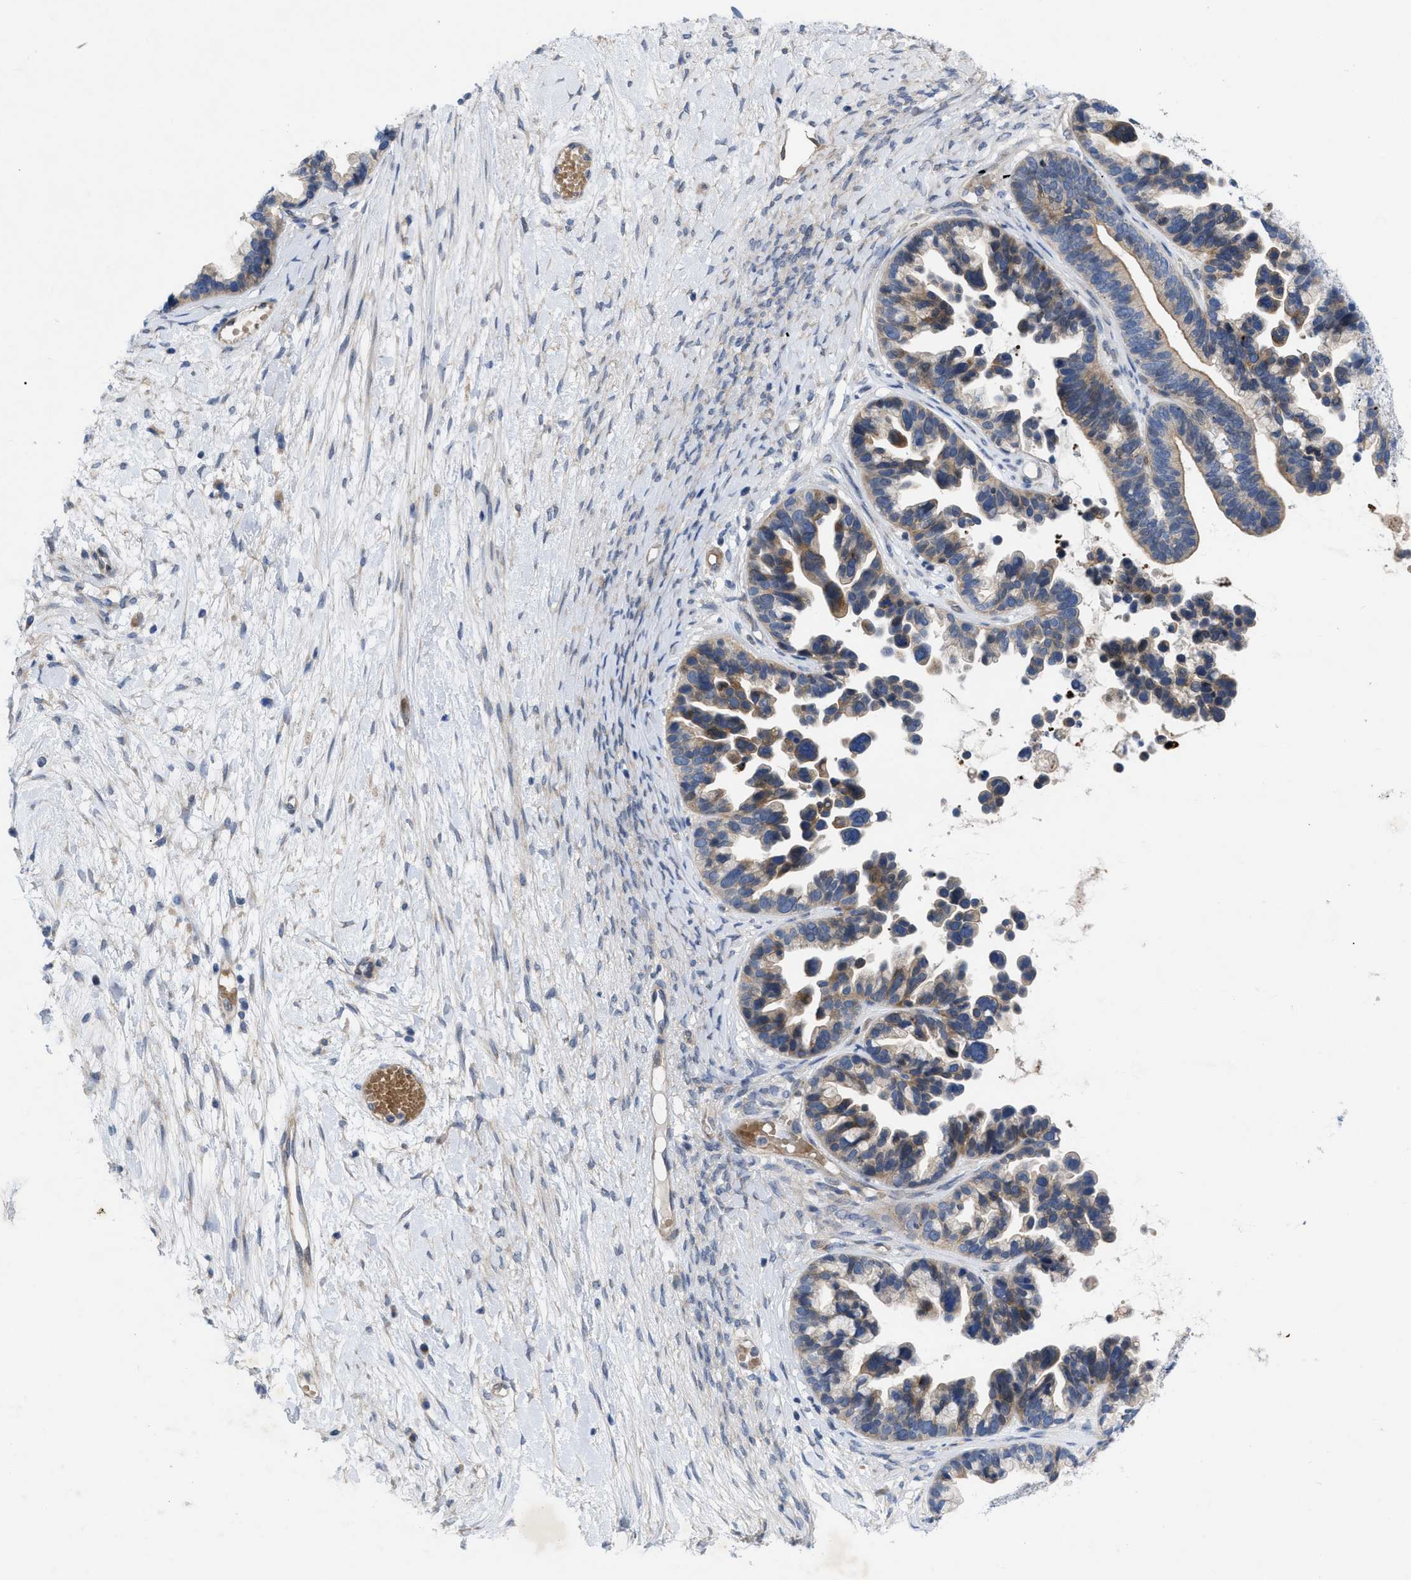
{"staining": {"intensity": "weak", "quantity": ">75%", "location": "cytoplasmic/membranous"}, "tissue": "ovarian cancer", "cell_type": "Tumor cells", "image_type": "cancer", "snomed": [{"axis": "morphology", "description": "Cystadenocarcinoma, serous, NOS"}, {"axis": "topography", "description": "Ovary"}], "caption": "DAB immunohistochemical staining of human ovarian cancer (serous cystadenocarcinoma) exhibits weak cytoplasmic/membranous protein expression in approximately >75% of tumor cells. (IHC, brightfield microscopy, high magnification).", "gene": "NDEL1", "patient": {"sex": "female", "age": 56}}